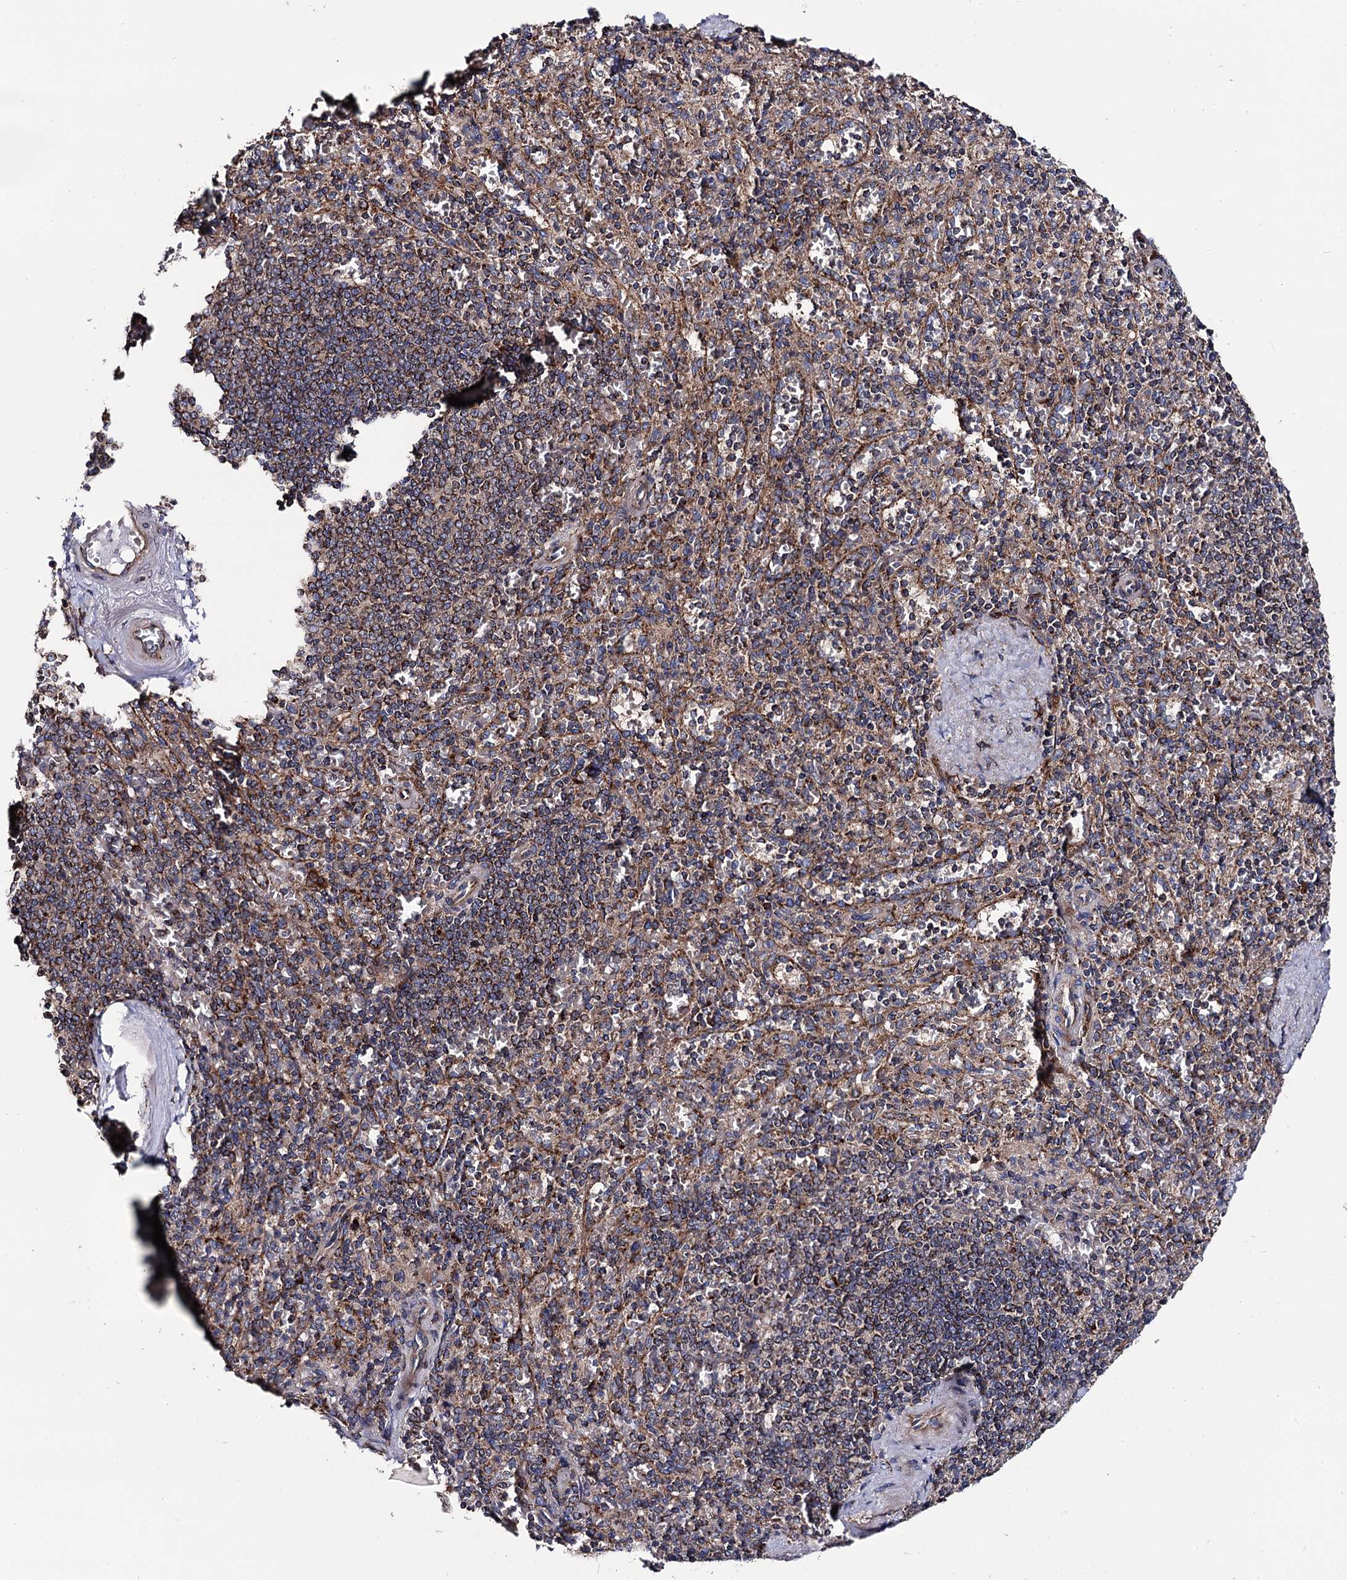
{"staining": {"intensity": "moderate", "quantity": "<25%", "location": "cytoplasmic/membranous"}, "tissue": "spleen", "cell_type": "Cells in red pulp", "image_type": "normal", "snomed": [{"axis": "morphology", "description": "Normal tissue, NOS"}, {"axis": "topography", "description": "Spleen"}], "caption": "Spleen stained with DAB (3,3'-diaminobenzidine) IHC exhibits low levels of moderate cytoplasmic/membranous staining in about <25% of cells in red pulp. The protein of interest is shown in brown color, while the nuclei are stained blue.", "gene": "IQCH", "patient": {"sex": "male", "age": 82}}